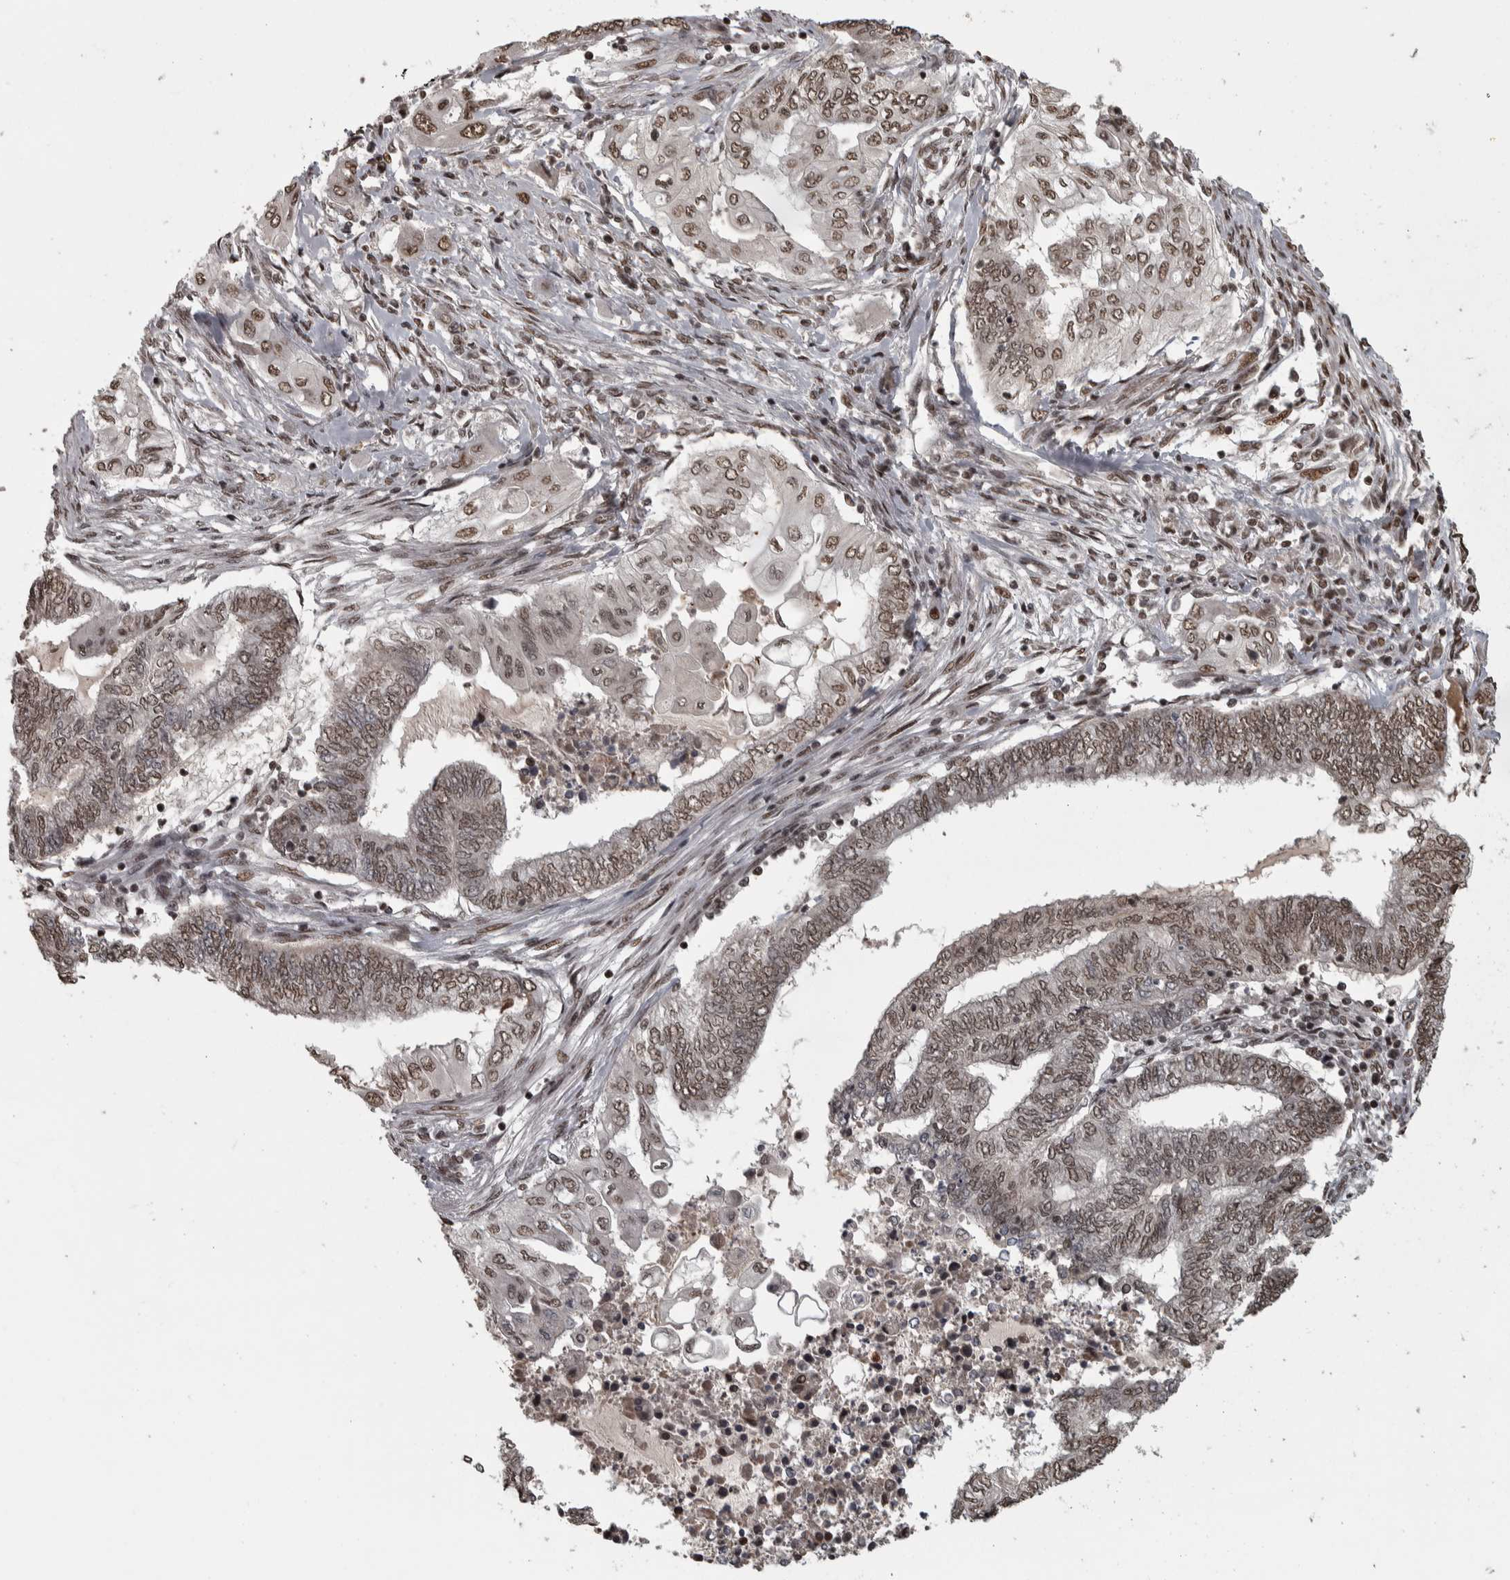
{"staining": {"intensity": "moderate", "quantity": "25%-75%", "location": "nuclear"}, "tissue": "endometrial cancer", "cell_type": "Tumor cells", "image_type": "cancer", "snomed": [{"axis": "morphology", "description": "Adenocarcinoma, NOS"}, {"axis": "topography", "description": "Uterus"}, {"axis": "topography", "description": "Endometrium"}], "caption": "Protein expression analysis of endometrial cancer (adenocarcinoma) demonstrates moderate nuclear positivity in approximately 25%-75% of tumor cells.", "gene": "ZFHX4", "patient": {"sex": "female", "age": 70}}